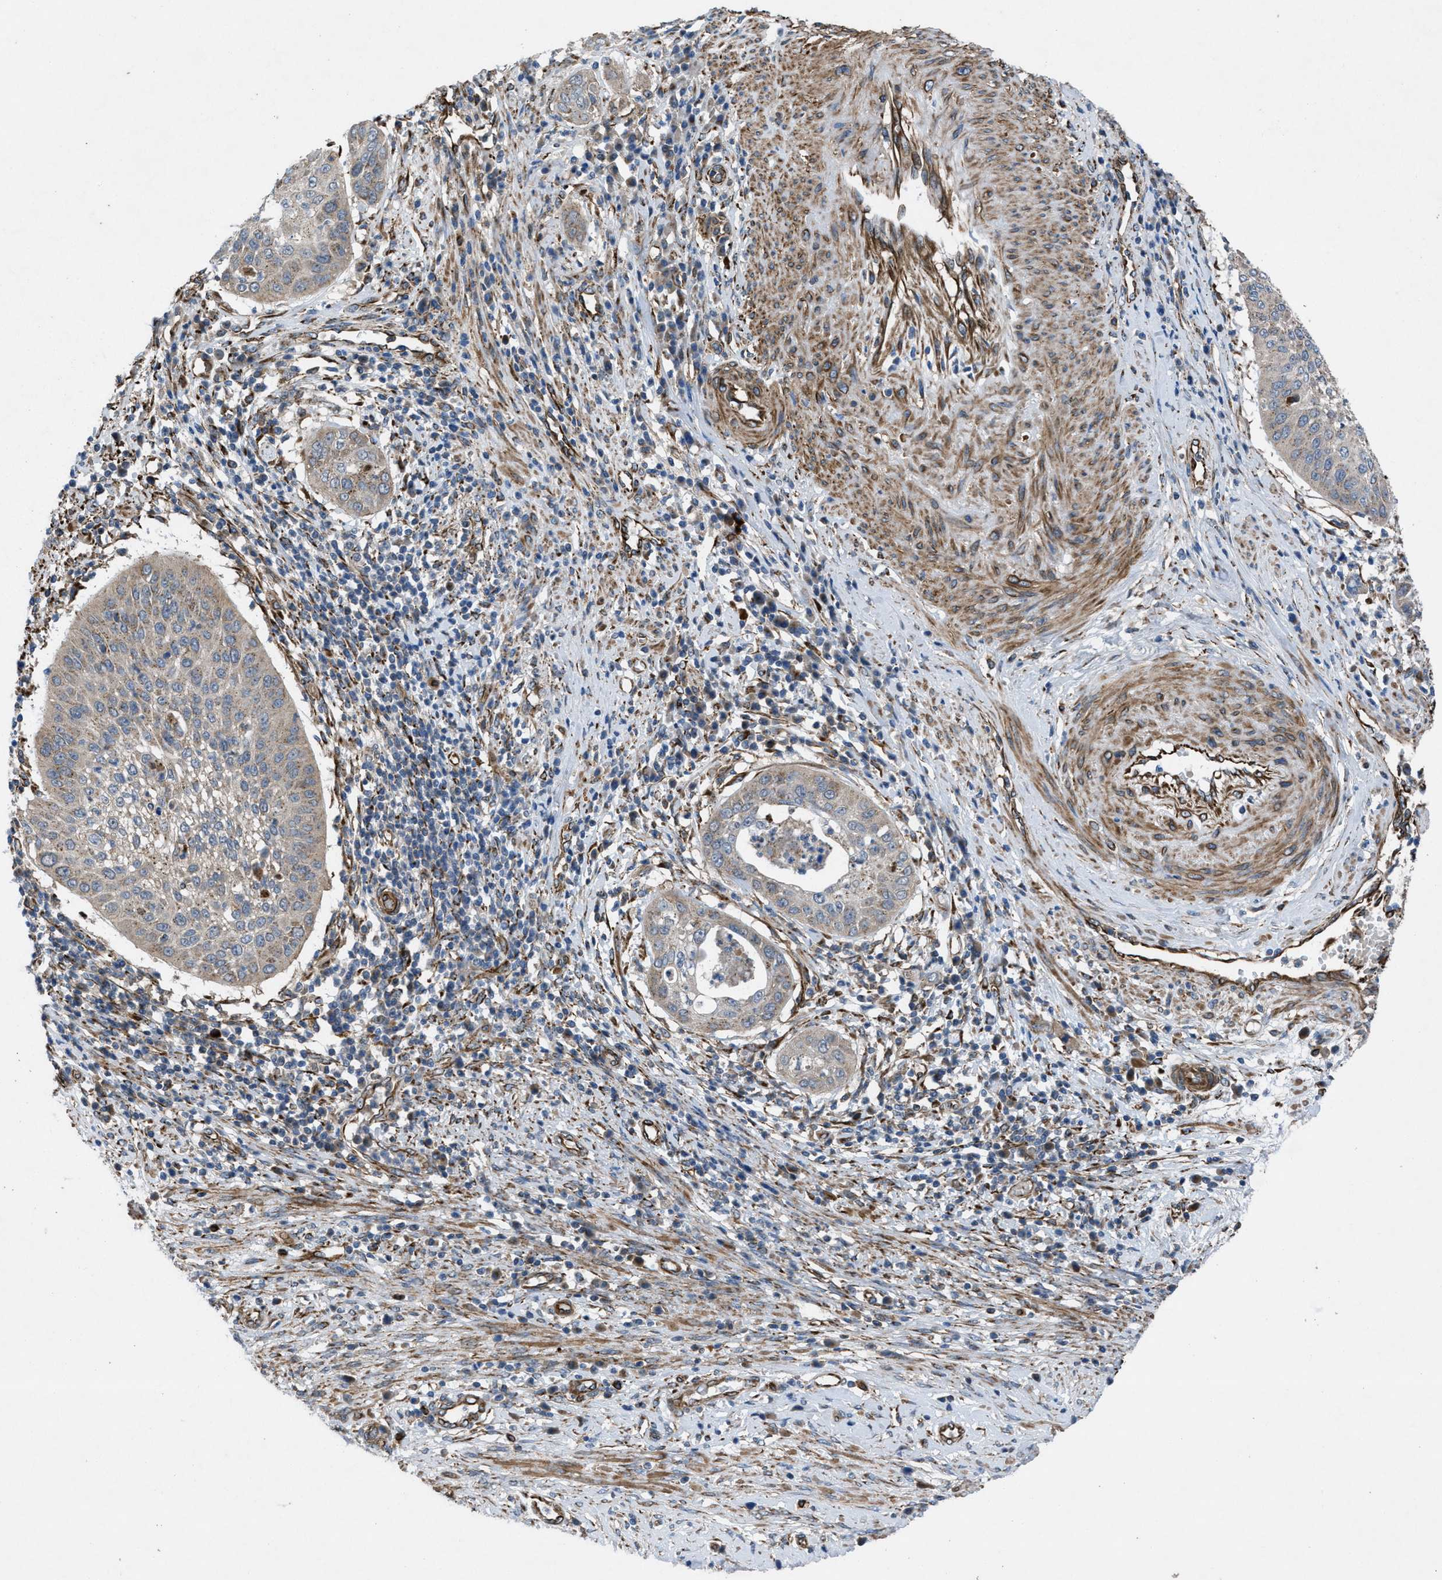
{"staining": {"intensity": "weak", "quantity": "25%-75%", "location": "cytoplasmic/membranous"}, "tissue": "cervical cancer", "cell_type": "Tumor cells", "image_type": "cancer", "snomed": [{"axis": "morphology", "description": "Normal tissue, NOS"}, {"axis": "morphology", "description": "Squamous cell carcinoma, NOS"}, {"axis": "topography", "description": "Cervix"}], "caption": "Tumor cells demonstrate weak cytoplasmic/membranous staining in approximately 25%-75% of cells in cervical squamous cell carcinoma.", "gene": "SLC6A9", "patient": {"sex": "female", "age": 39}}